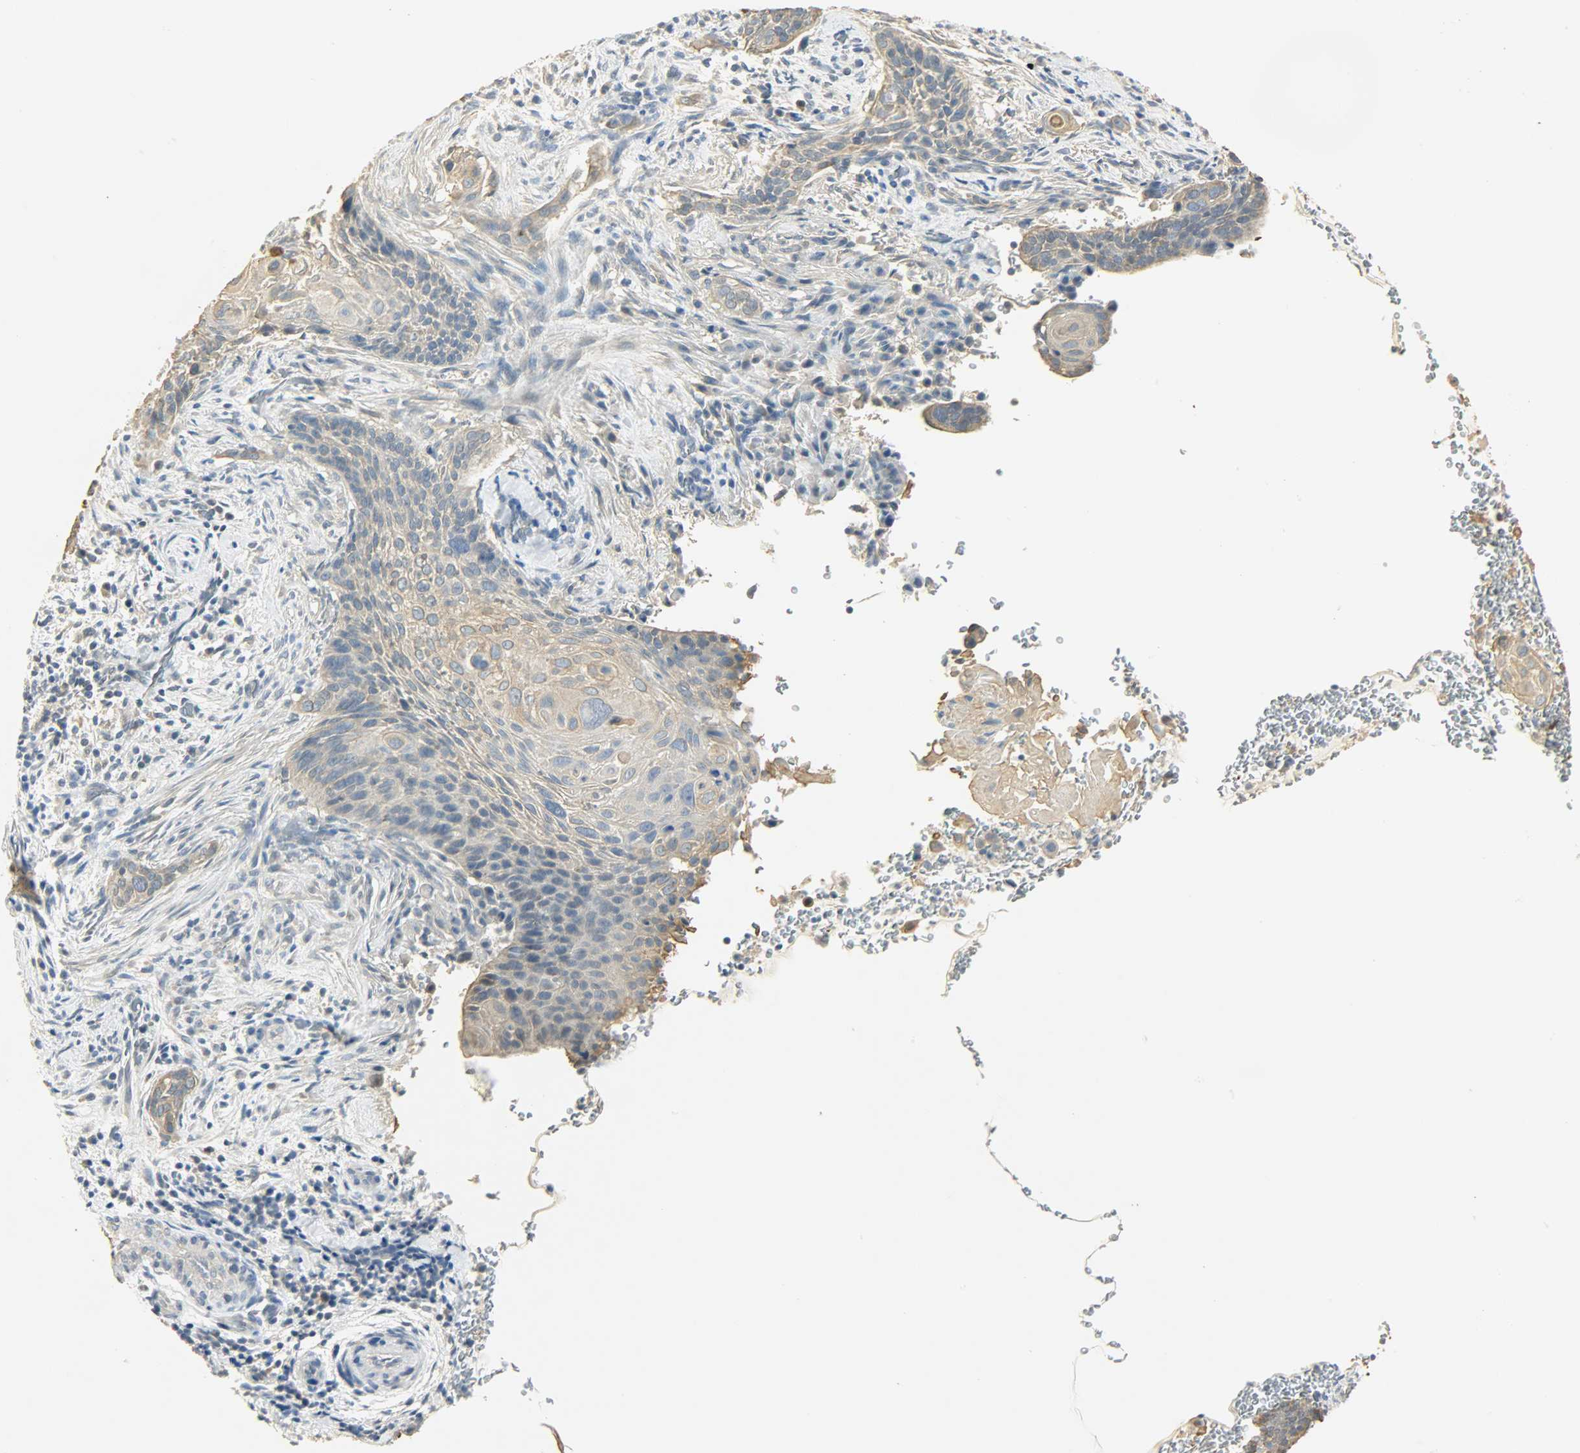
{"staining": {"intensity": "moderate", "quantity": "<25%", "location": "cytoplasmic/membranous"}, "tissue": "cervical cancer", "cell_type": "Tumor cells", "image_type": "cancer", "snomed": [{"axis": "morphology", "description": "Squamous cell carcinoma, NOS"}, {"axis": "topography", "description": "Cervix"}], "caption": "DAB immunohistochemical staining of cervical squamous cell carcinoma shows moderate cytoplasmic/membranous protein expression in approximately <25% of tumor cells.", "gene": "USP13", "patient": {"sex": "female", "age": 33}}